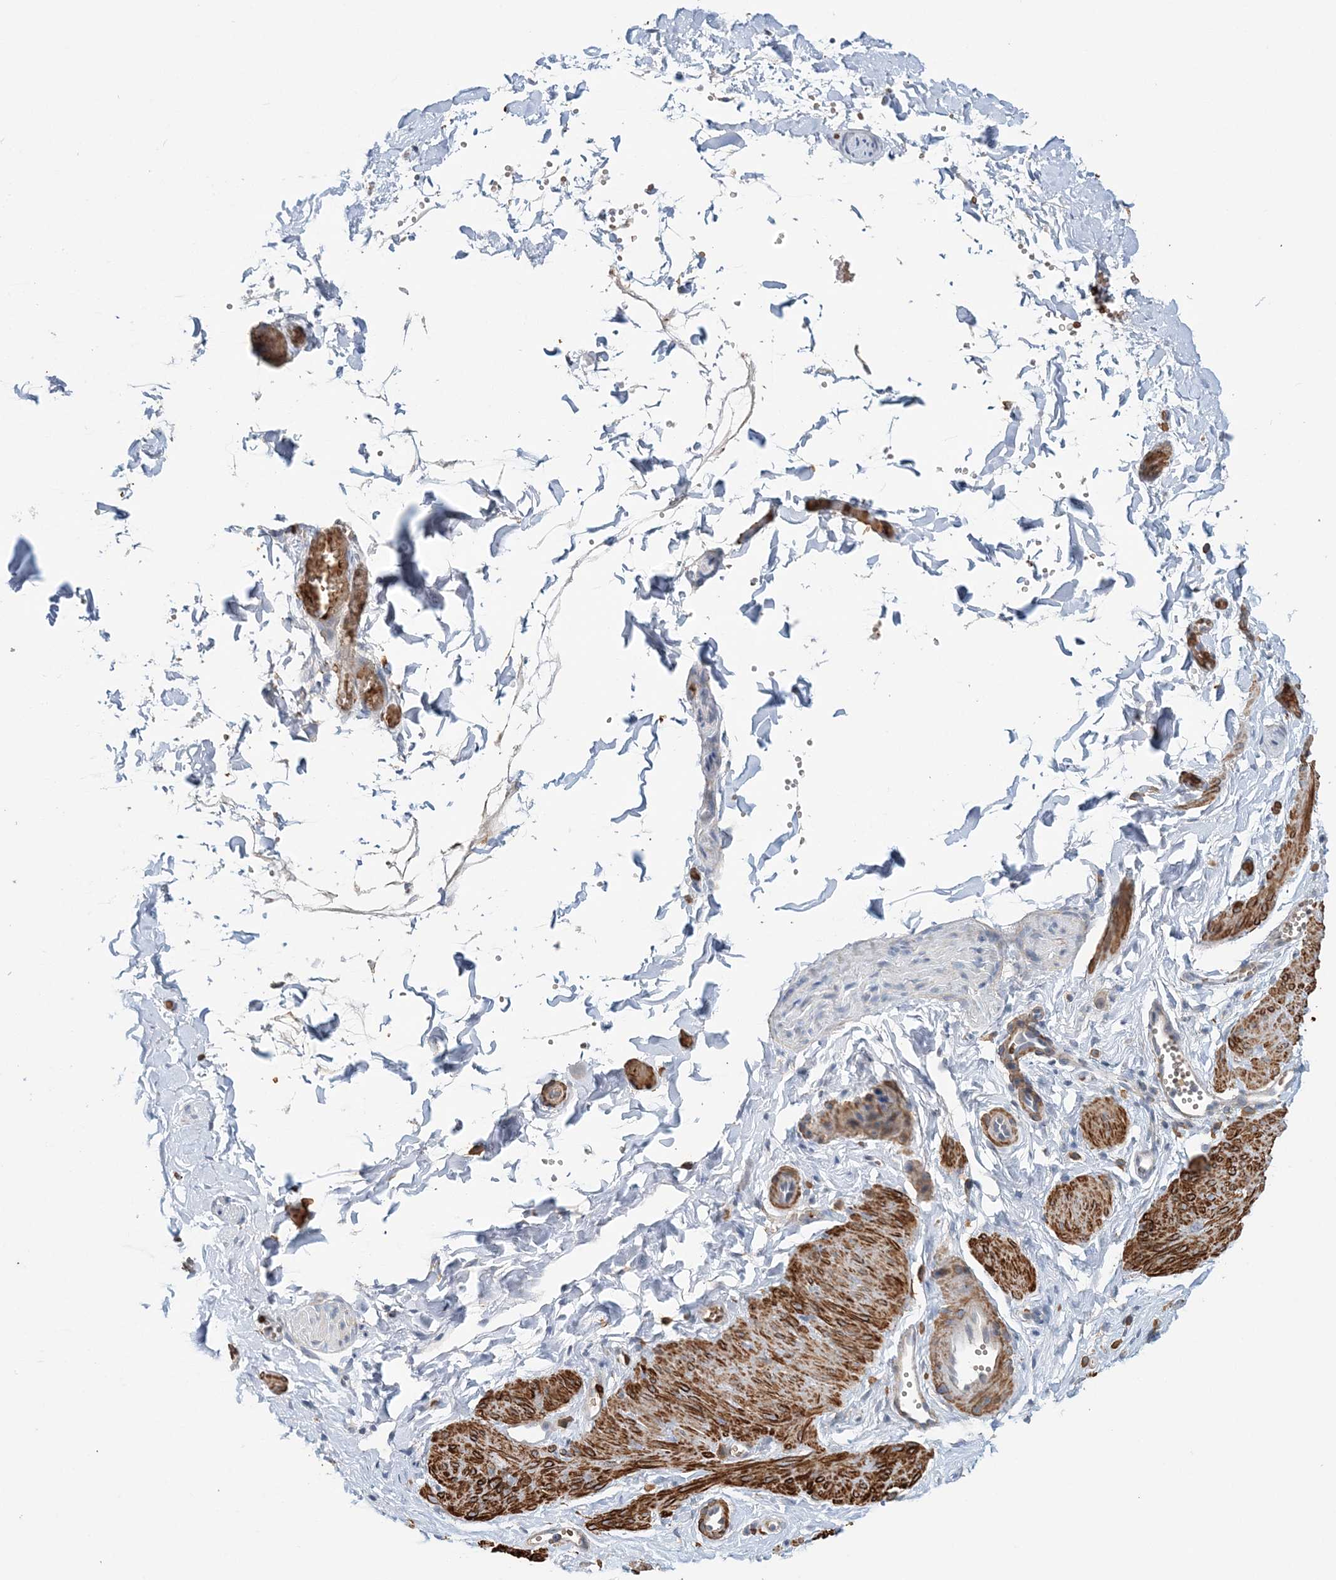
{"staining": {"intensity": "negative", "quantity": "none", "location": "none"}, "tissue": "adipose tissue", "cell_type": "Adipocytes", "image_type": "normal", "snomed": [{"axis": "morphology", "description": "Normal tissue, NOS"}, {"axis": "topography", "description": "Gallbladder"}, {"axis": "topography", "description": "Peripheral nerve tissue"}], "caption": "Adipocytes show no significant protein expression in benign adipose tissue. (DAB immunohistochemistry (IHC) visualized using brightfield microscopy, high magnification).", "gene": "TTI1", "patient": {"sex": "male", "age": 38}}